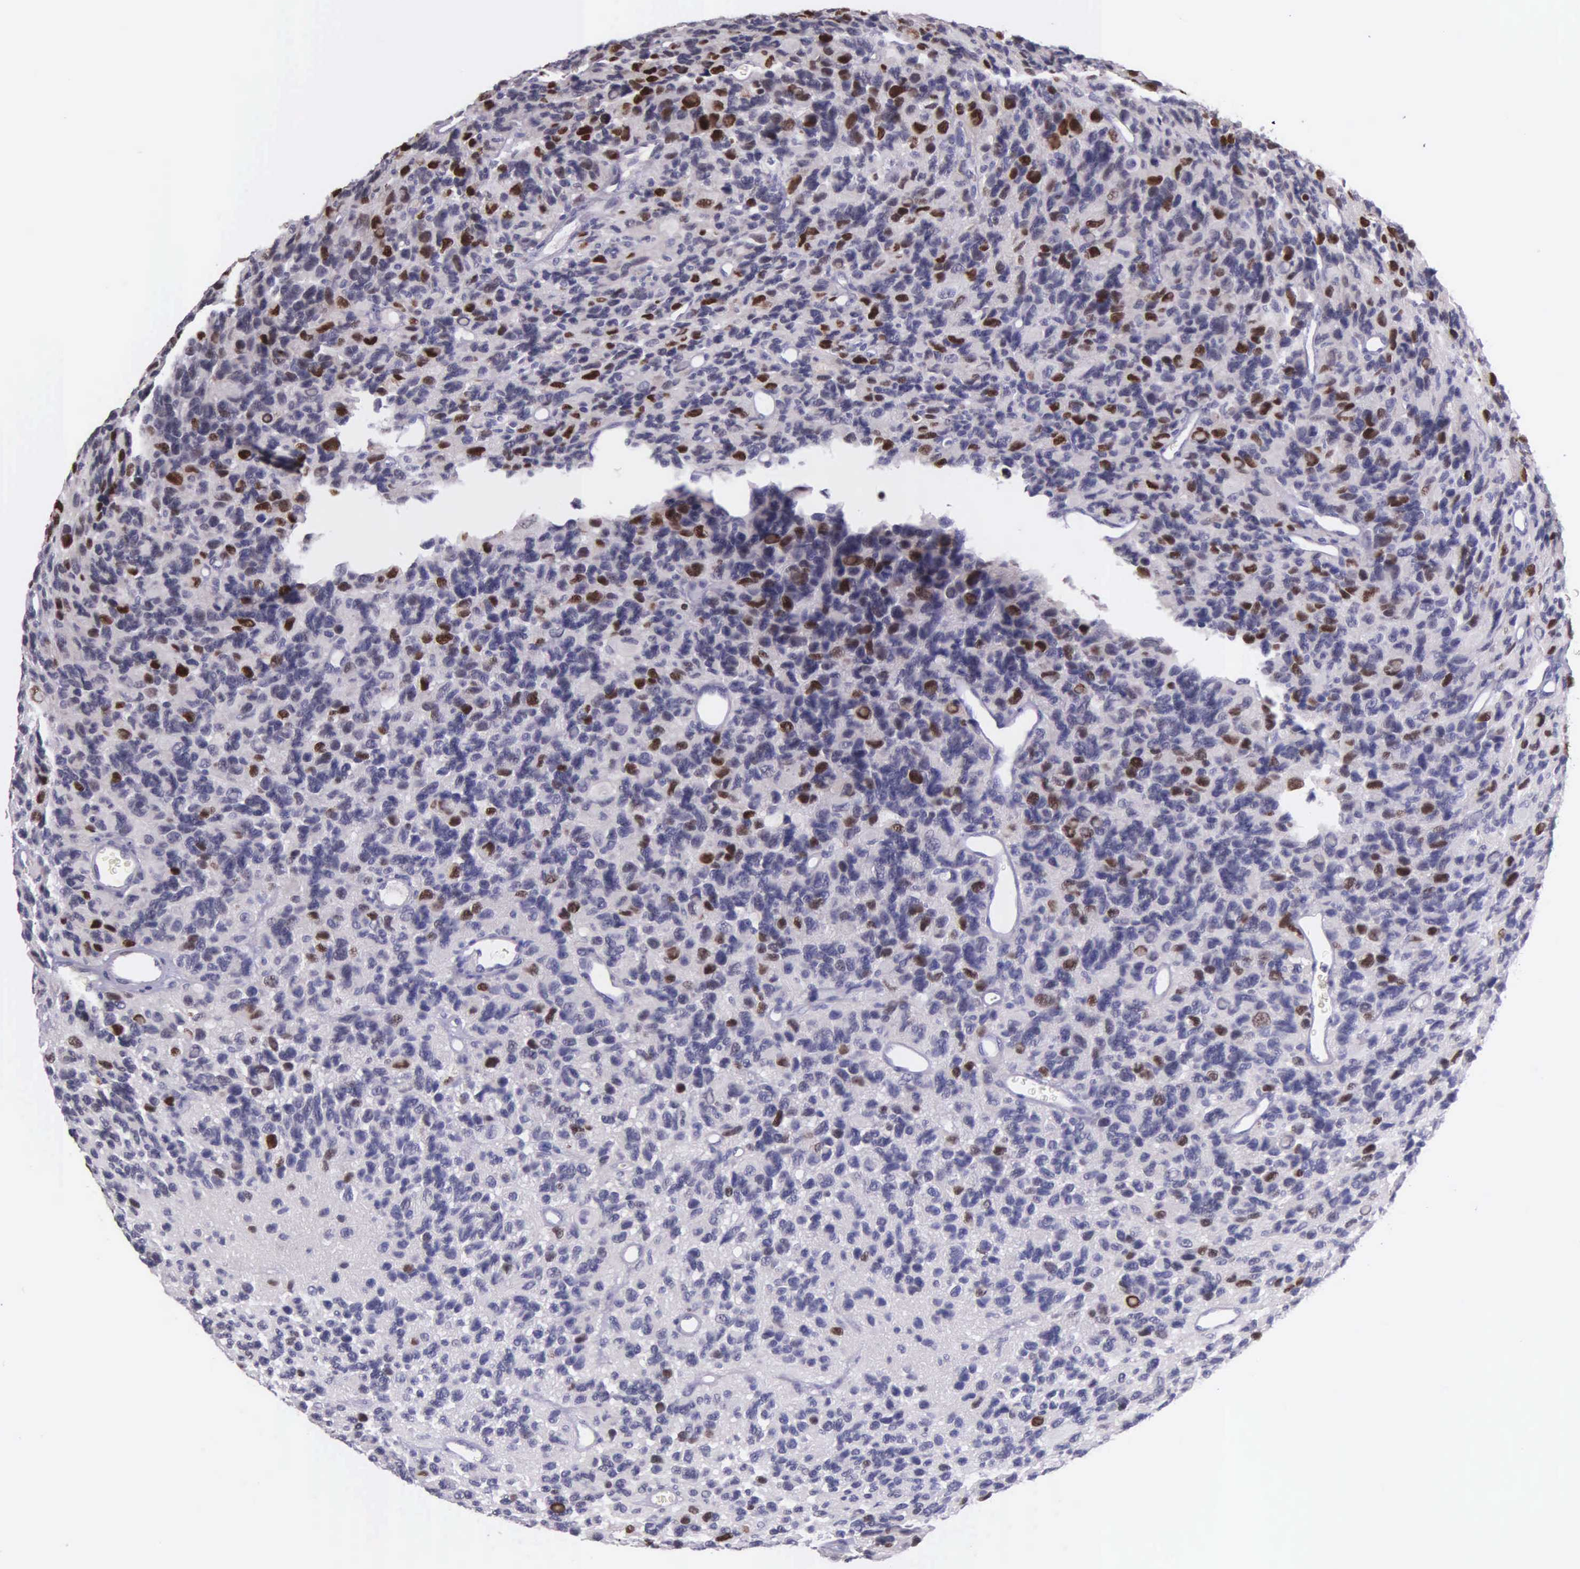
{"staining": {"intensity": "moderate", "quantity": "<25%", "location": "nuclear"}, "tissue": "glioma", "cell_type": "Tumor cells", "image_type": "cancer", "snomed": [{"axis": "morphology", "description": "Glioma, malignant, High grade"}, {"axis": "topography", "description": "Brain"}], "caption": "This image reveals glioma stained with immunohistochemistry (IHC) to label a protein in brown. The nuclear of tumor cells show moderate positivity for the protein. Nuclei are counter-stained blue.", "gene": "MCM5", "patient": {"sex": "male", "age": 77}}